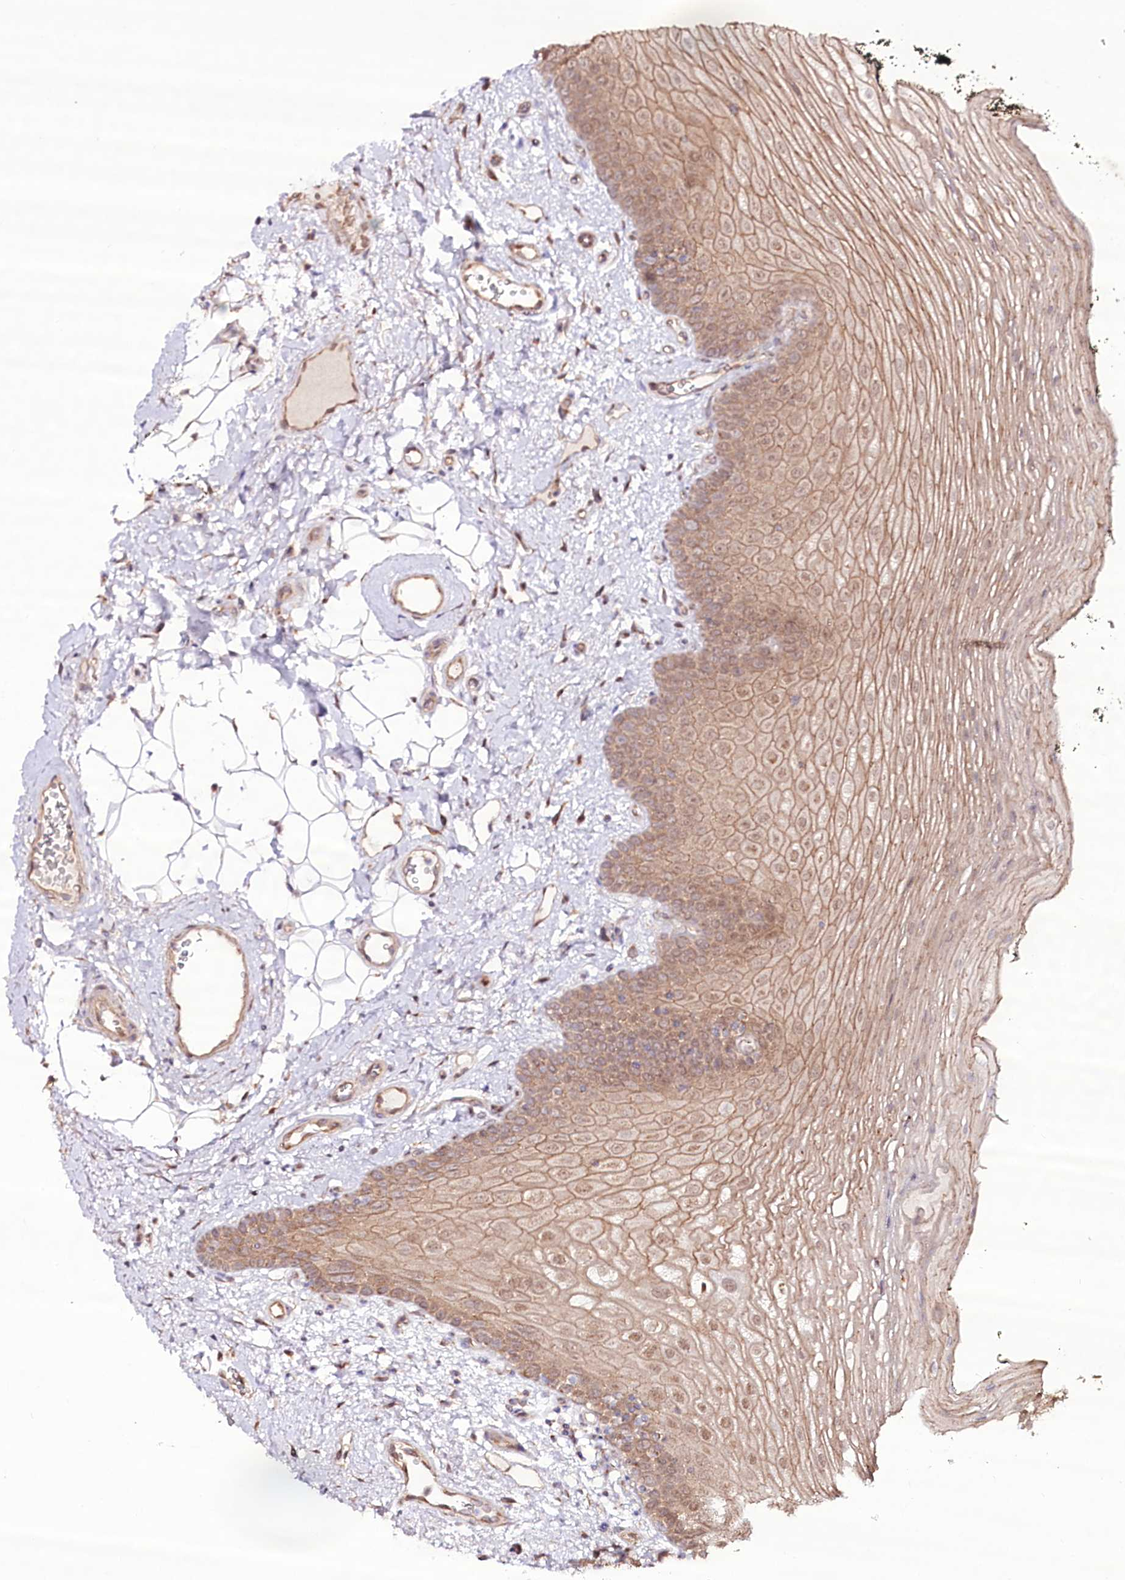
{"staining": {"intensity": "moderate", "quantity": ">75%", "location": "cytoplasmic/membranous"}, "tissue": "oral mucosa", "cell_type": "Squamous epithelial cells", "image_type": "normal", "snomed": [{"axis": "morphology", "description": "No evidence of malignacy"}, {"axis": "topography", "description": "Oral tissue"}, {"axis": "topography", "description": "Head-Neck"}], "caption": "Protein staining reveals moderate cytoplasmic/membranous expression in approximately >75% of squamous epithelial cells in unremarkable oral mucosa. Nuclei are stained in blue.", "gene": "REXO2", "patient": {"sex": "male", "age": 68}}